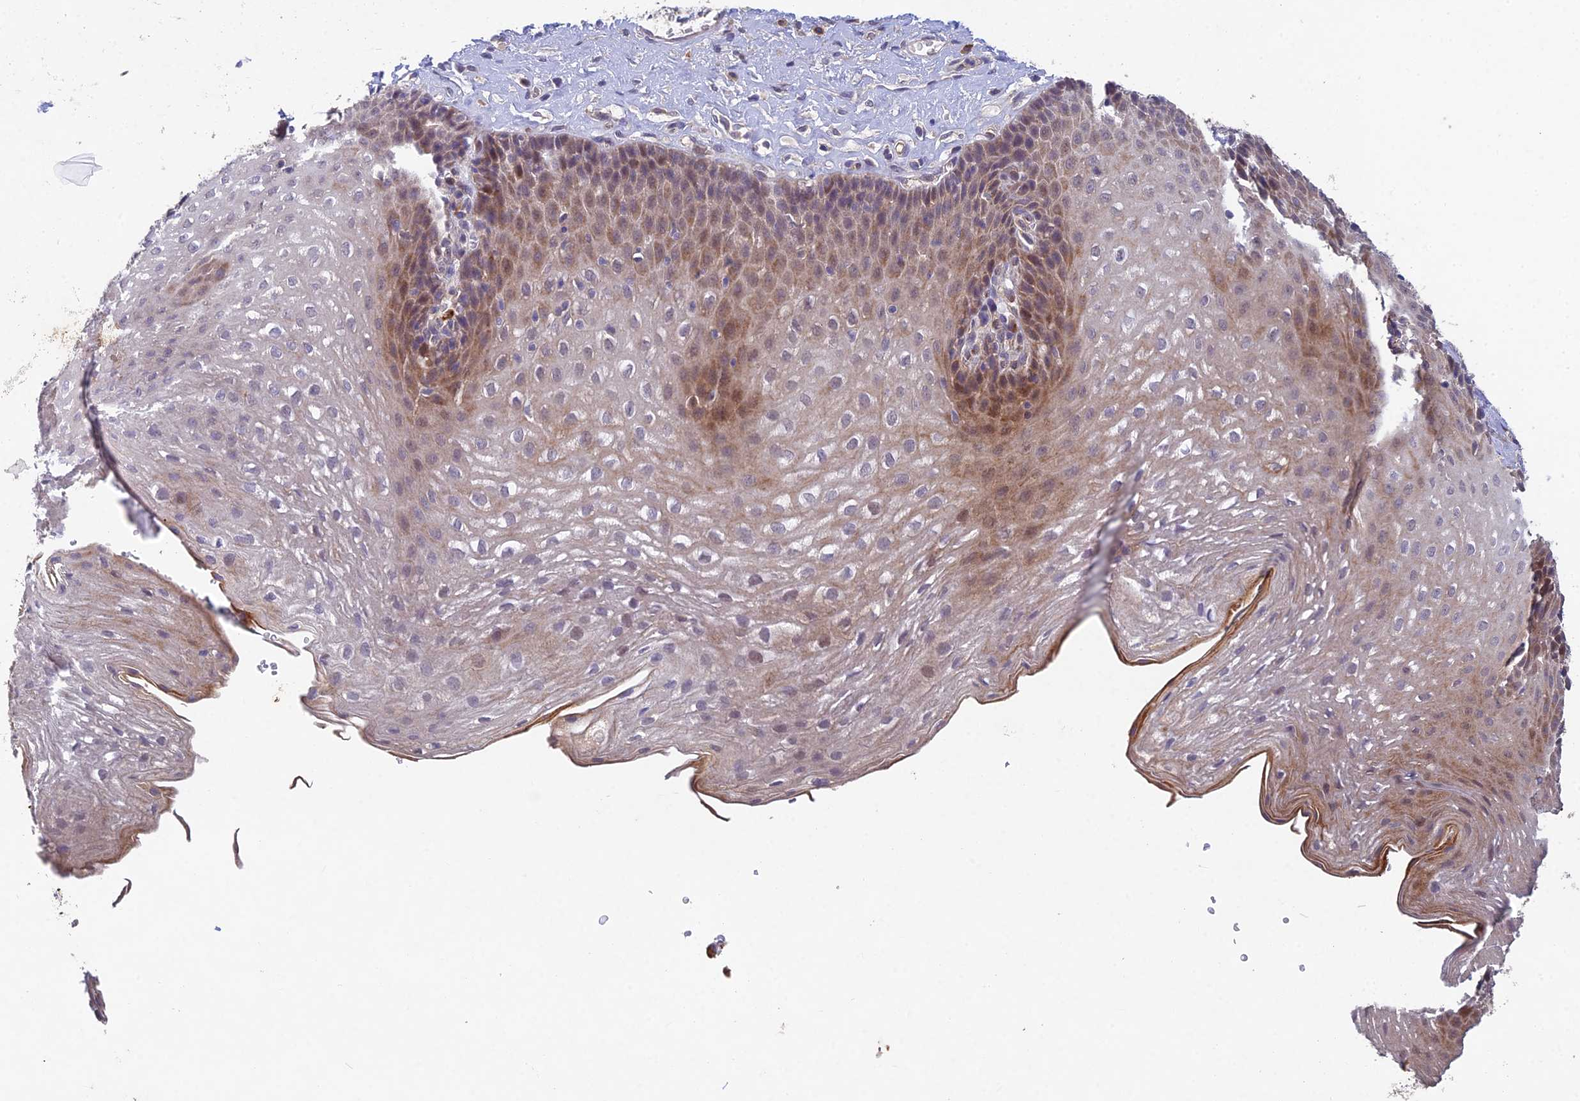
{"staining": {"intensity": "moderate", "quantity": "<25%", "location": "cytoplasmic/membranous,nuclear"}, "tissue": "esophagus", "cell_type": "Squamous epithelial cells", "image_type": "normal", "snomed": [{"axis": "morphology", "description": "Normal tissue, NOS"}, {"axis": "topography", "description": "Esophagus"}], "caption": "Esophagus was stained to show a protein in brown. There is low levels of moderate cytoplasmic/membranous,nuclear positivity in about <25% of squamous epithelial cells. (brown staining indicates protein expression, while blue staining denotes nuclei).", "gene": "NSMCE1", "patient": {"sex": "female", "age": 66}}